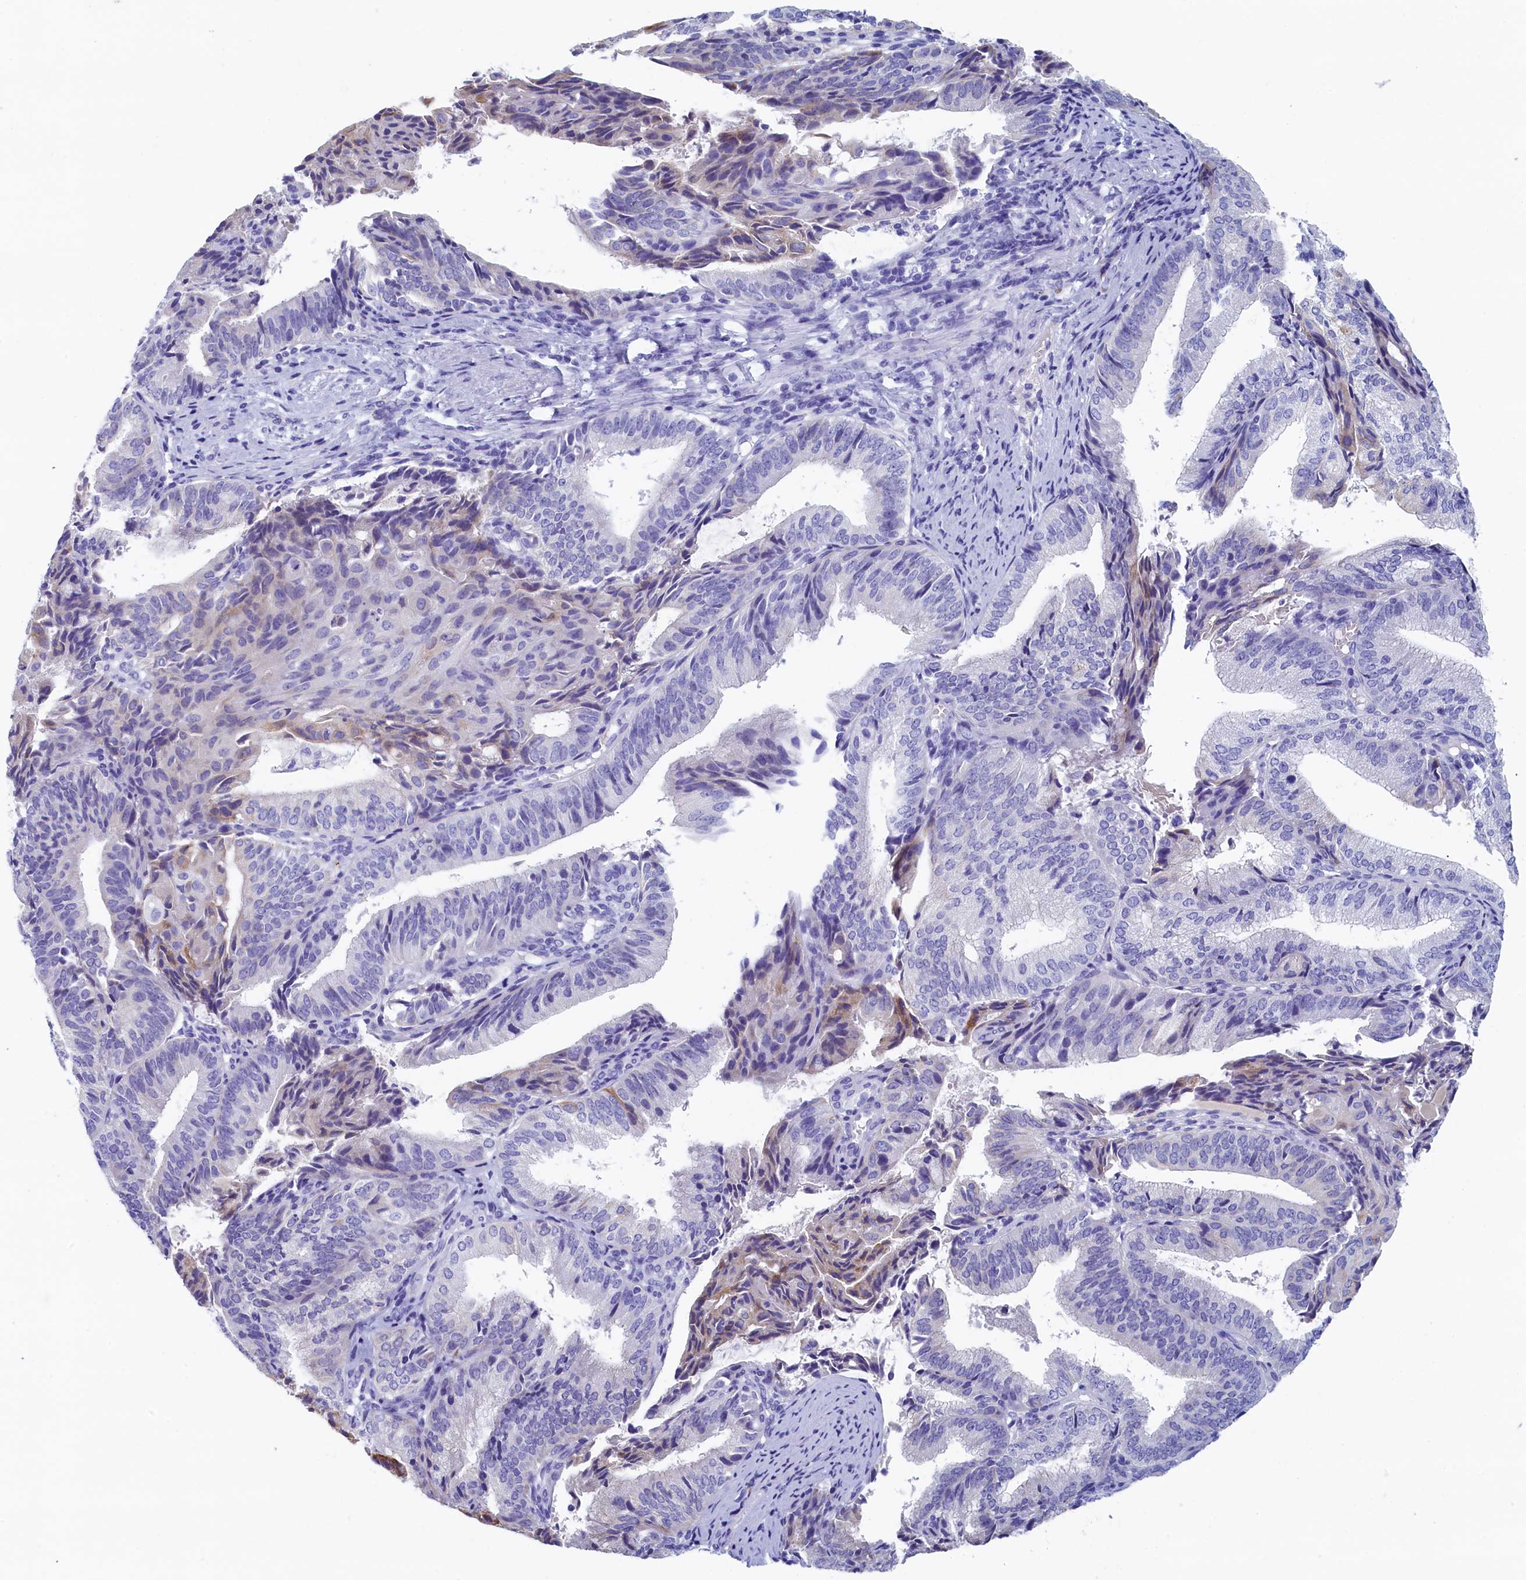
{"staining": {"intensity": "negative", "quantity": "none", "location": "none"}, "tissue": "endometrial cancer", "cell_type": "Tumor cells", "image_type": "cancer", "snomed": [{"axis": "morphology", "description": "Adenocarcinoma, NOS"}, {"axis": "topography", "description": "Endometrium"}], "caption": "An image of human endometrial cancer is negative for staining in tumor cells. (DAB (3,3'-diaminobenzidine) immunohistochemistry visualized using brightfield microscopy, high magnification).", "gene": "GUCA1C", "patient": {"sex": "female", "age": 49}}